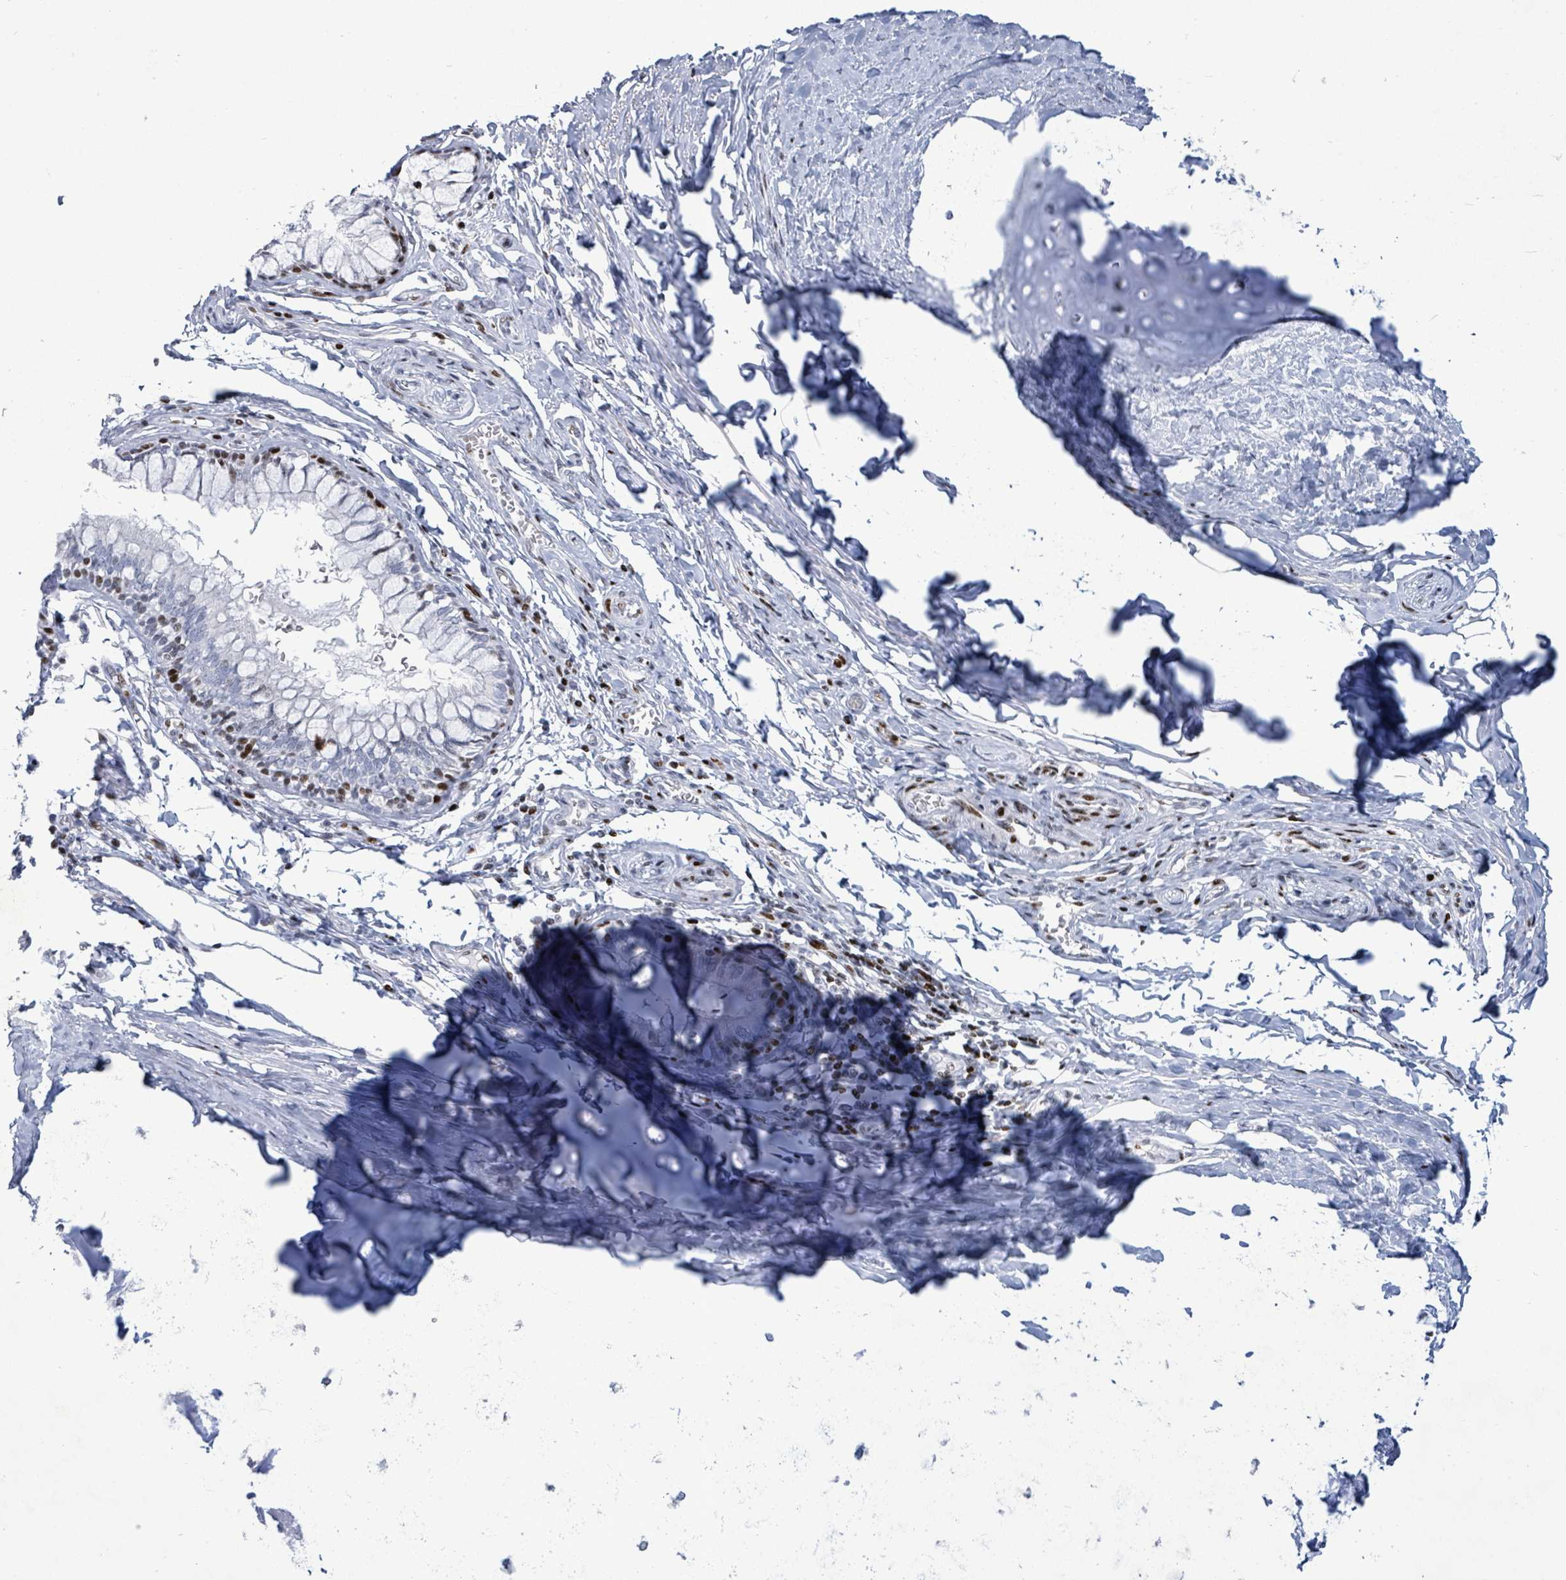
{"staining": {"intensity": "moderate", "quantity": "<25%", "location": "nuclear"}, "tissue": "bronchus", "cell_type": "Respiratory epithelial cells", "image_type": "normal", "snomed": [{"axis": "morphology", "description": "Normal tissue, NOS"}, {"axis": "topography", "description": "Cartilage tissue"}, {"axis": "topography", "description": "Bronchus"}], "caption": "Protein expression analysis of normal bronchus displays moderate nuclear positivity in approximately <25% of respiratory epithelial cells.", "gene": "MALL", "patient": {"sex": "female", "age": 36}}